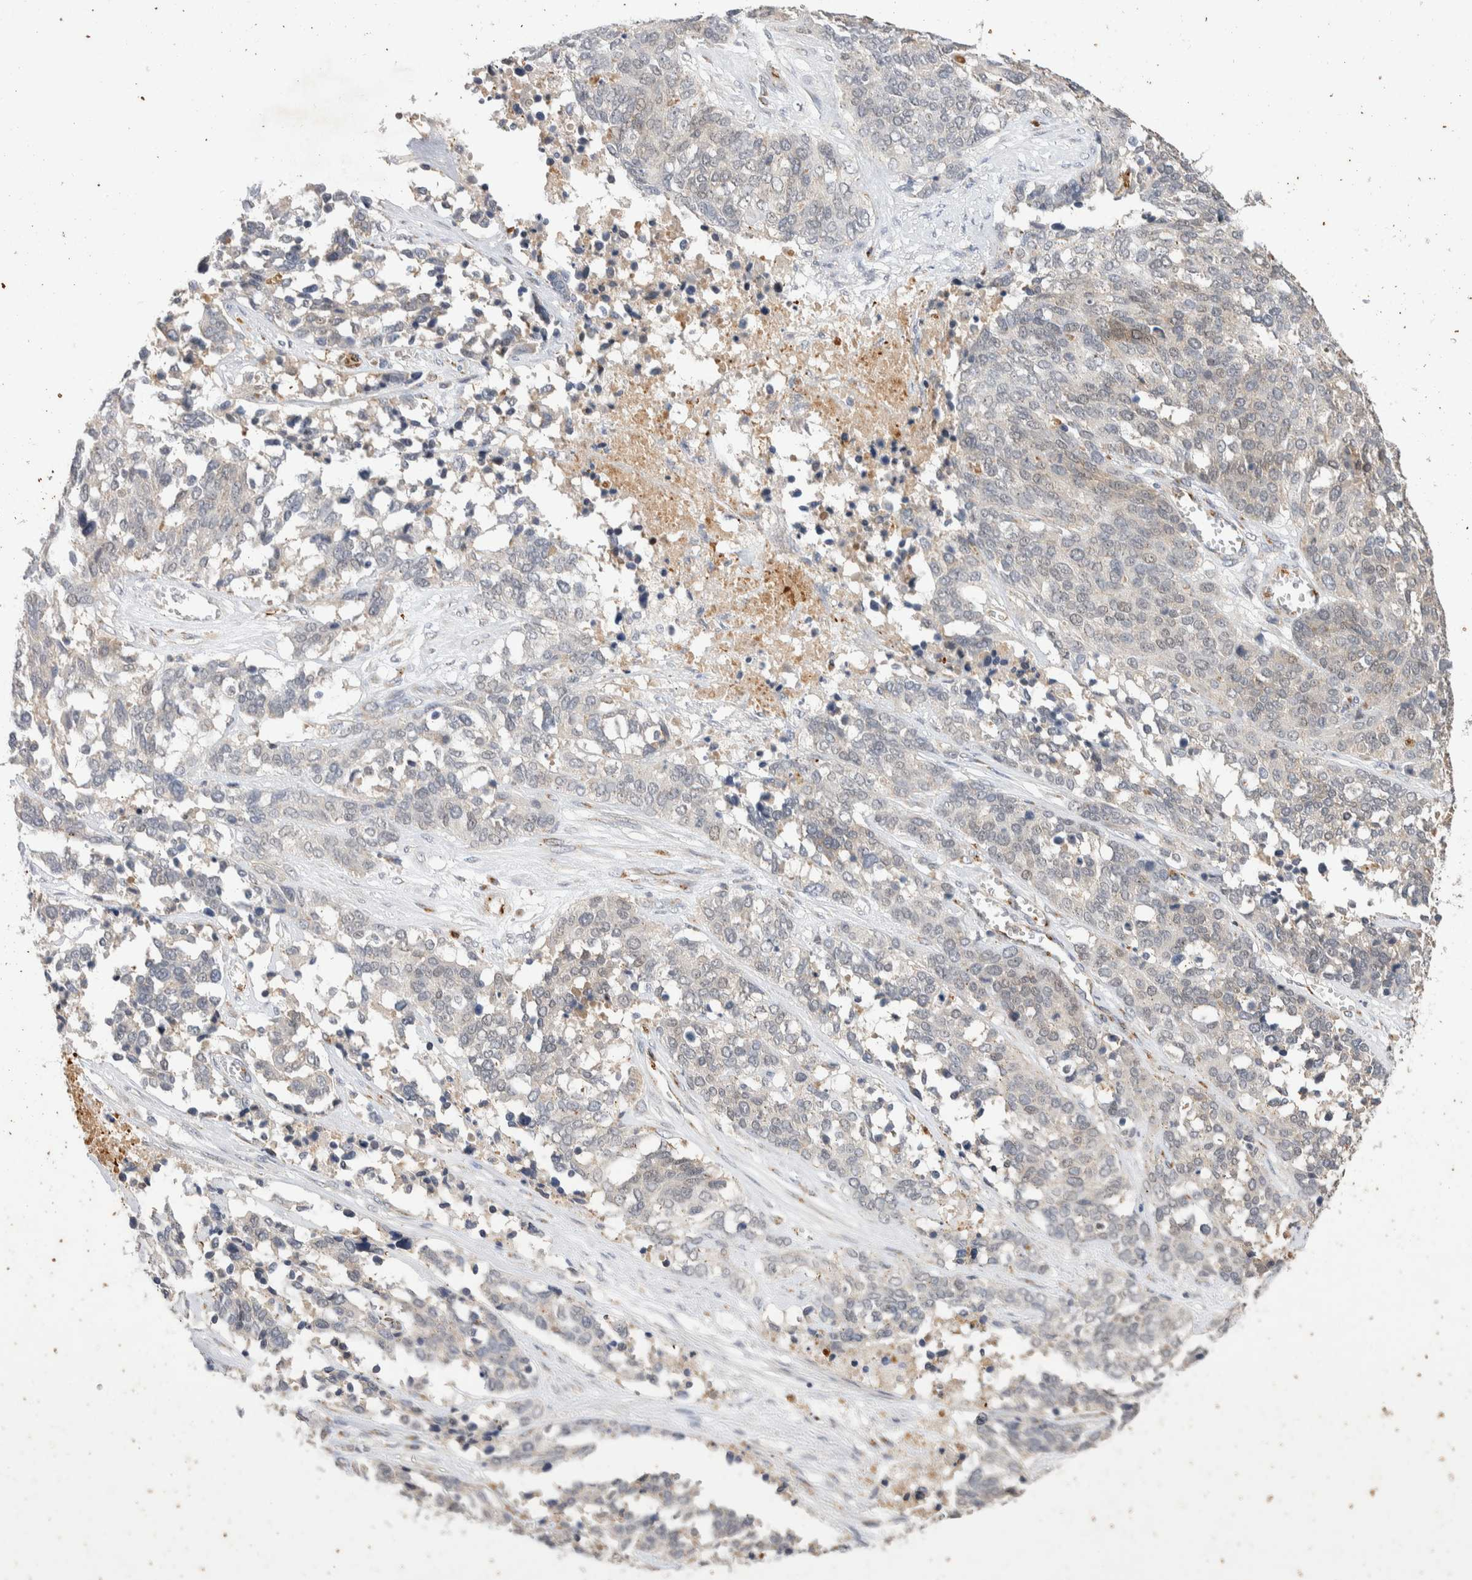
{"staining": {"intensity": "negative", "quantity": "none", "location": "none"}, "tissue": "ovarian cancer", "cell_type": "Tumor cells", "image_type": "cancer", "snomed": [{"axis": "morphology", "description": "Cystadenocarcinoma, serous, NOS"}, {"axis": "topography", "description": "Ovary"}], "caption": "DAB (3,3'-diaminobenzidine) immunohistochemical staining of human ovarian cancer exhibits no significant positivity in tumor cells.", "gene": "NSMAF", "patient": {"sex": "female", "age": 44}}